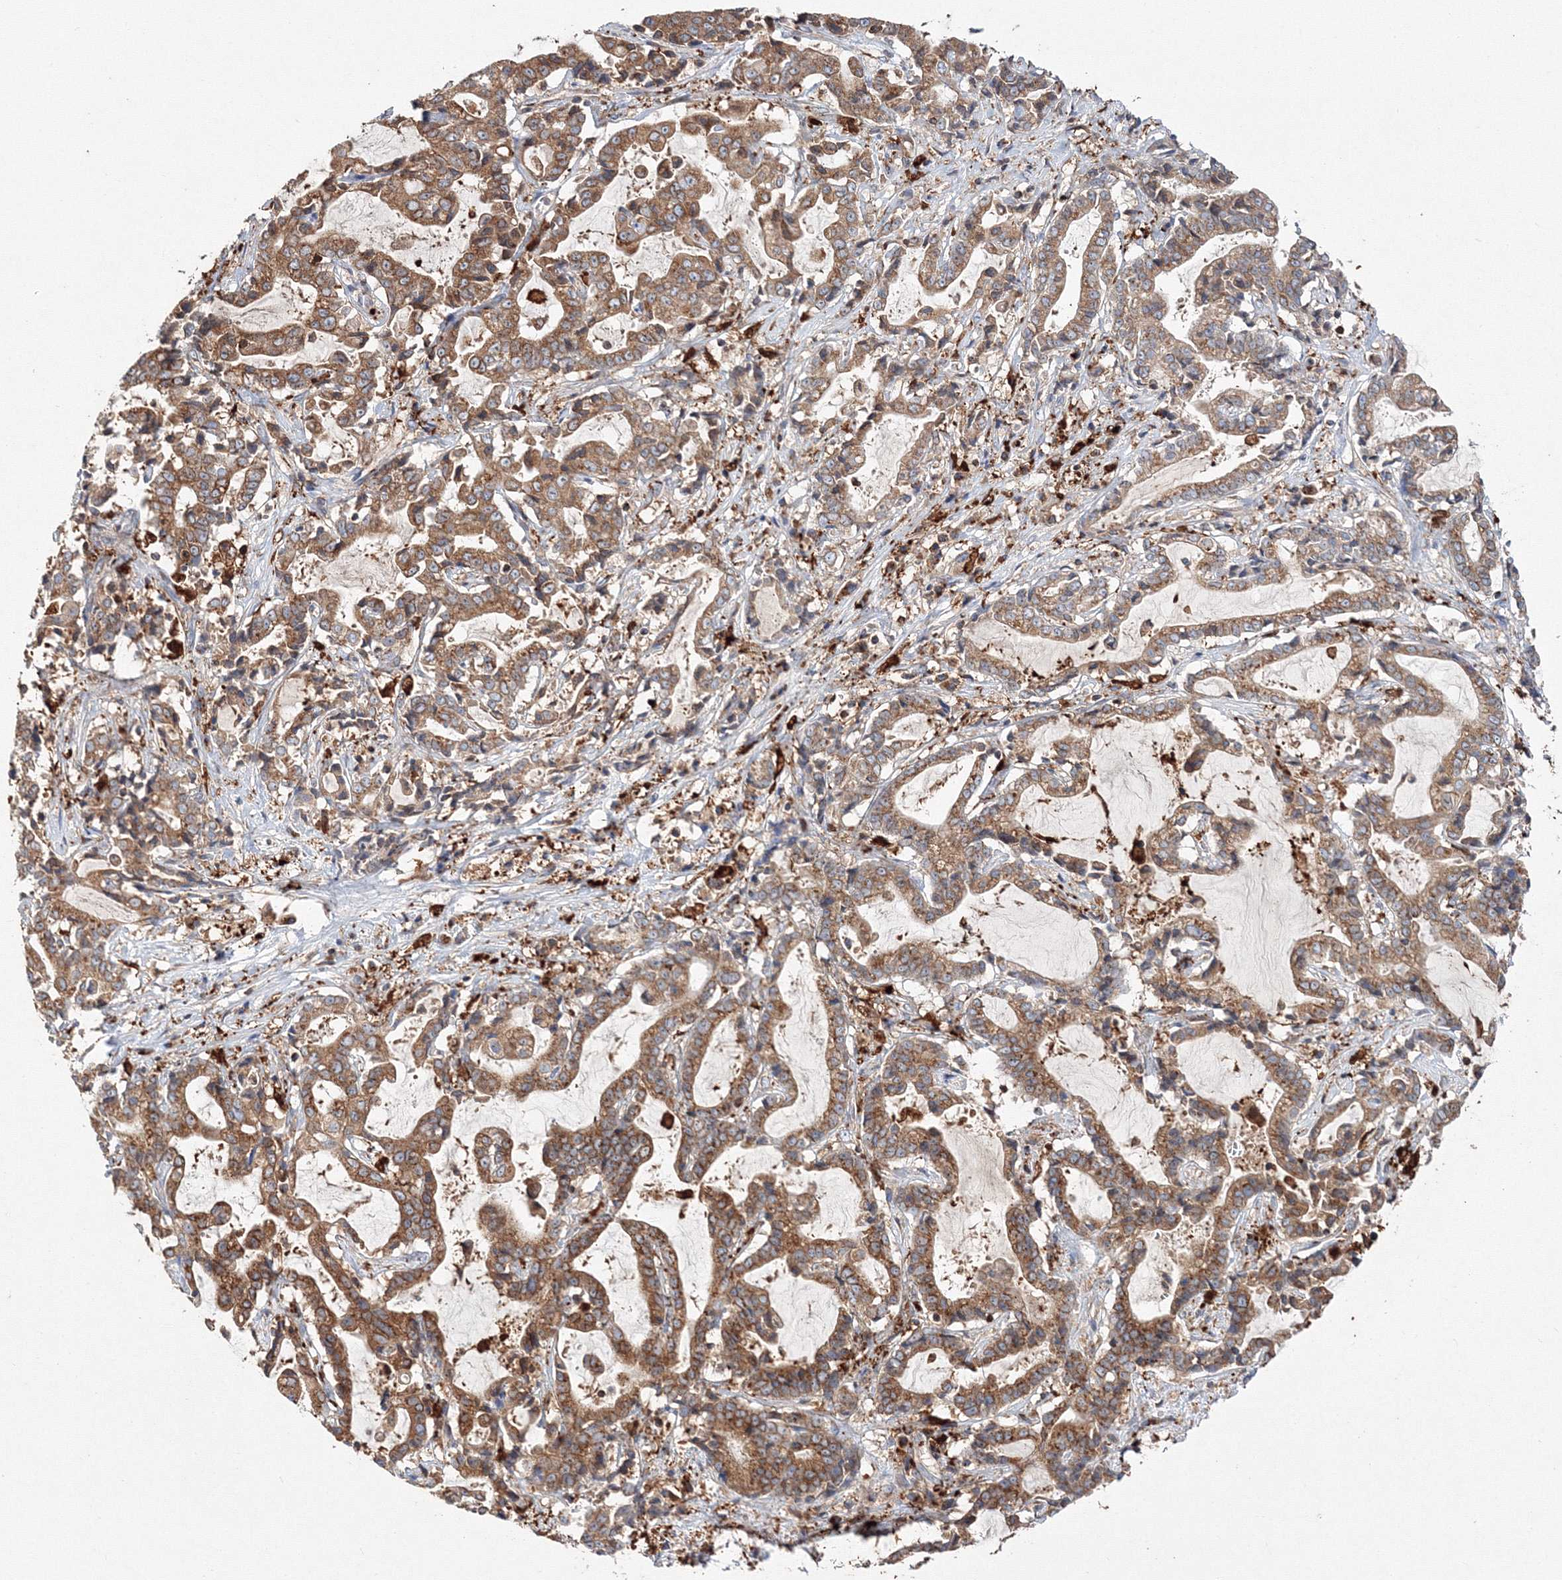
{"staining": {"intensity": "moderate", "quantity": ">75%", "location": "cytoplasmic/membranous"}, "tissue": "liver cancer", "cell_type": "Tumor cells", "image_type": "cancer", "snomed": [{"axis": "morphology", "description": "Cholangiocarcinoma"}, {"axis": "topography", "description": "Liver"}], "caption": "A histopathology image of liver cancer stained for a protein exhibits moderate cytoplasmic/membranous brown staining in tumor cells. The protein of interest is stained brown, and the nuclei are stained in blue (DAB (3,3'-diaminobenzidine) IHC with brightfield microscopy, high magnification).", "gene": "ARCN1", "patient": {"sex": "male", "age": 57}}